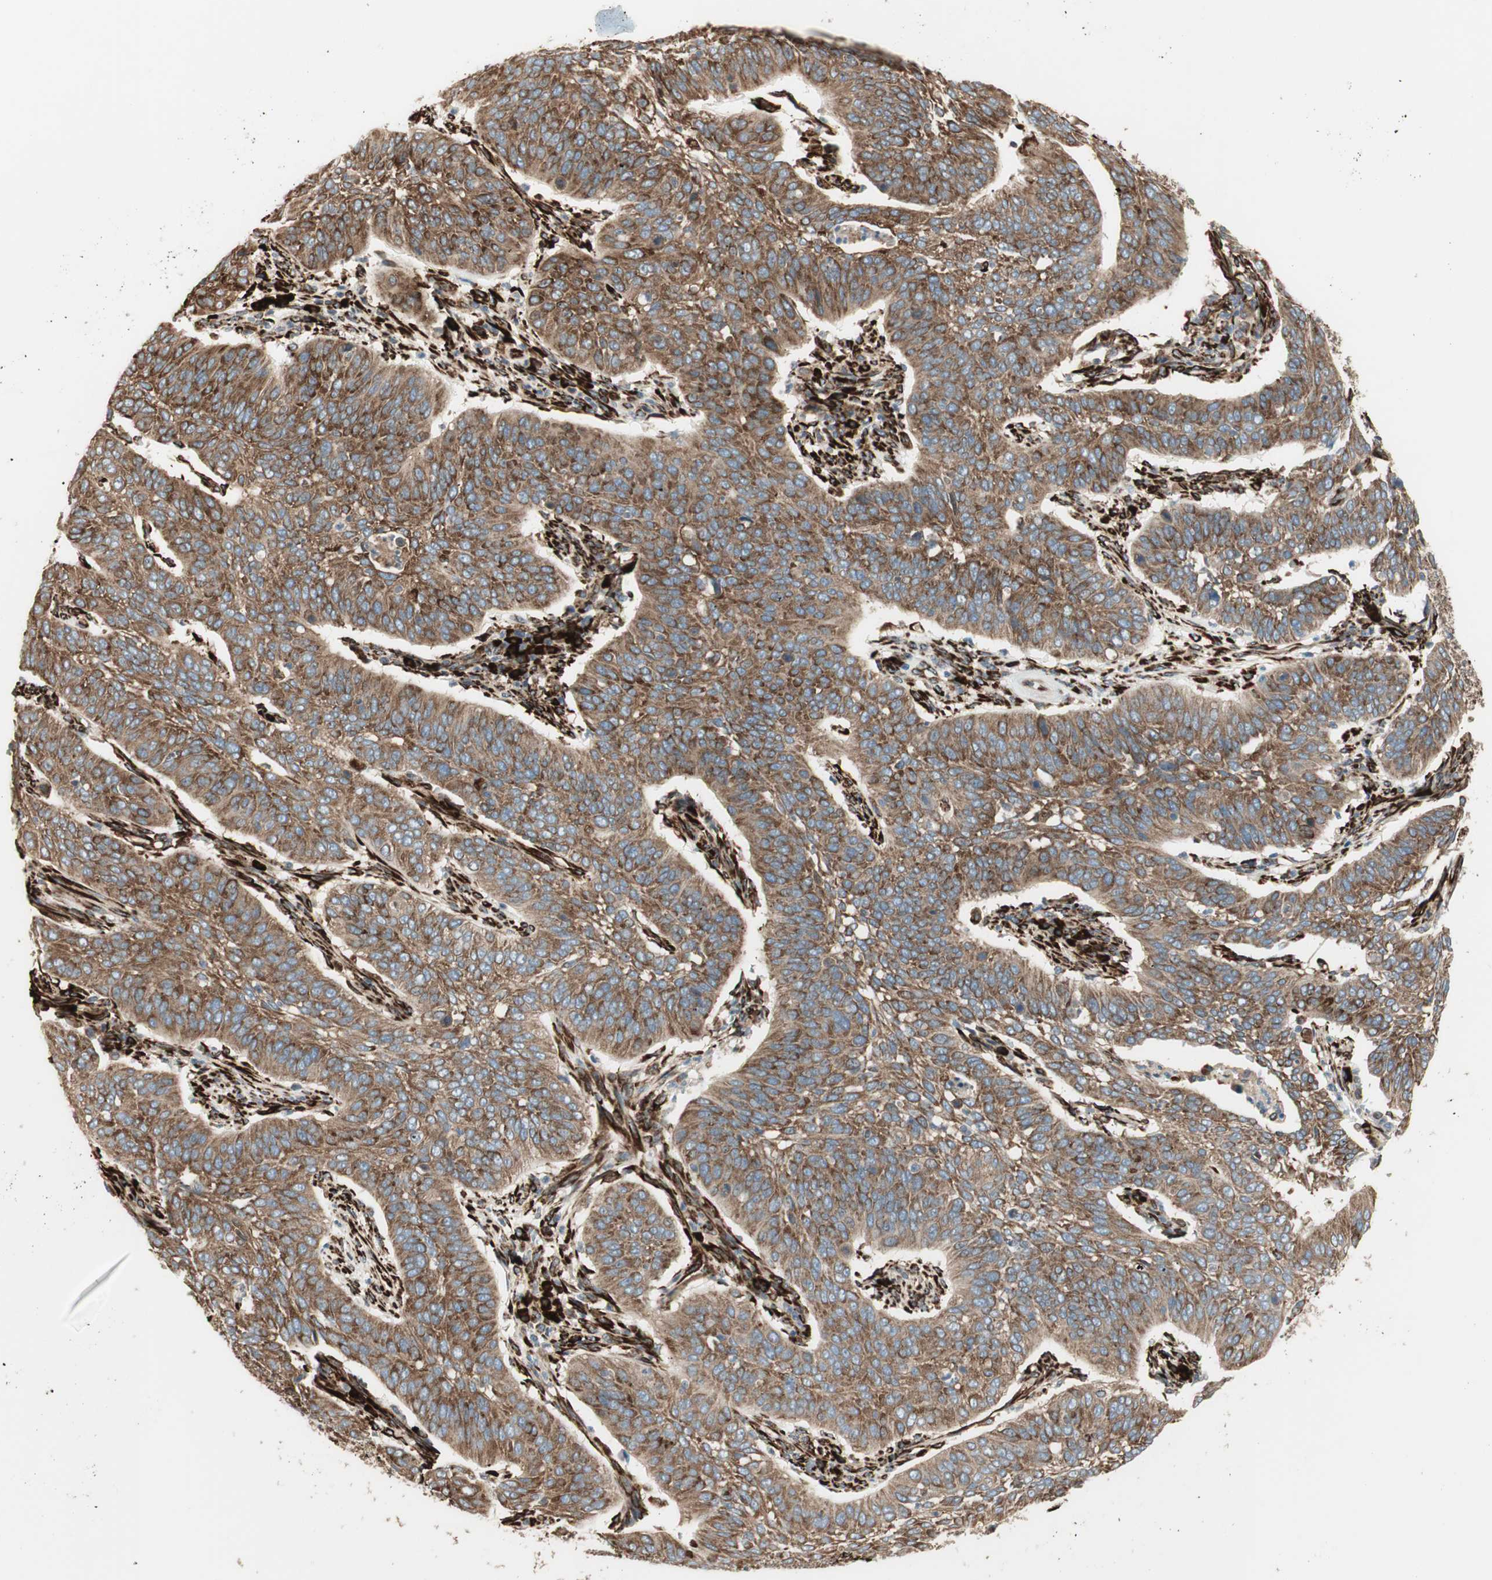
{"staining": {"intensity": "moderate", "quantity": ">75%", "location": "cytoplasmic/membranous"}, "tissue": "cervical cancer", "cell_type": "Tumor cells", "image_type": "cancer", "snomed": [{"axis": "morphology", "description": "Squamous cell carcinoma, NOS"}, {"axis": "topography", "description": "Cervix"}], "caption": "Immunohistochemical staining of human cervical cancer demonstrates moderate cytoplasmic/membranous protein staining in about >75% of tumor cells. (DAB (3,3'-diaminobenzidine) IHC, brown staining for protein, blue staining for nuclei).", "gene": "RRBP1", "patient": {"sex": "female", "age": 39}}